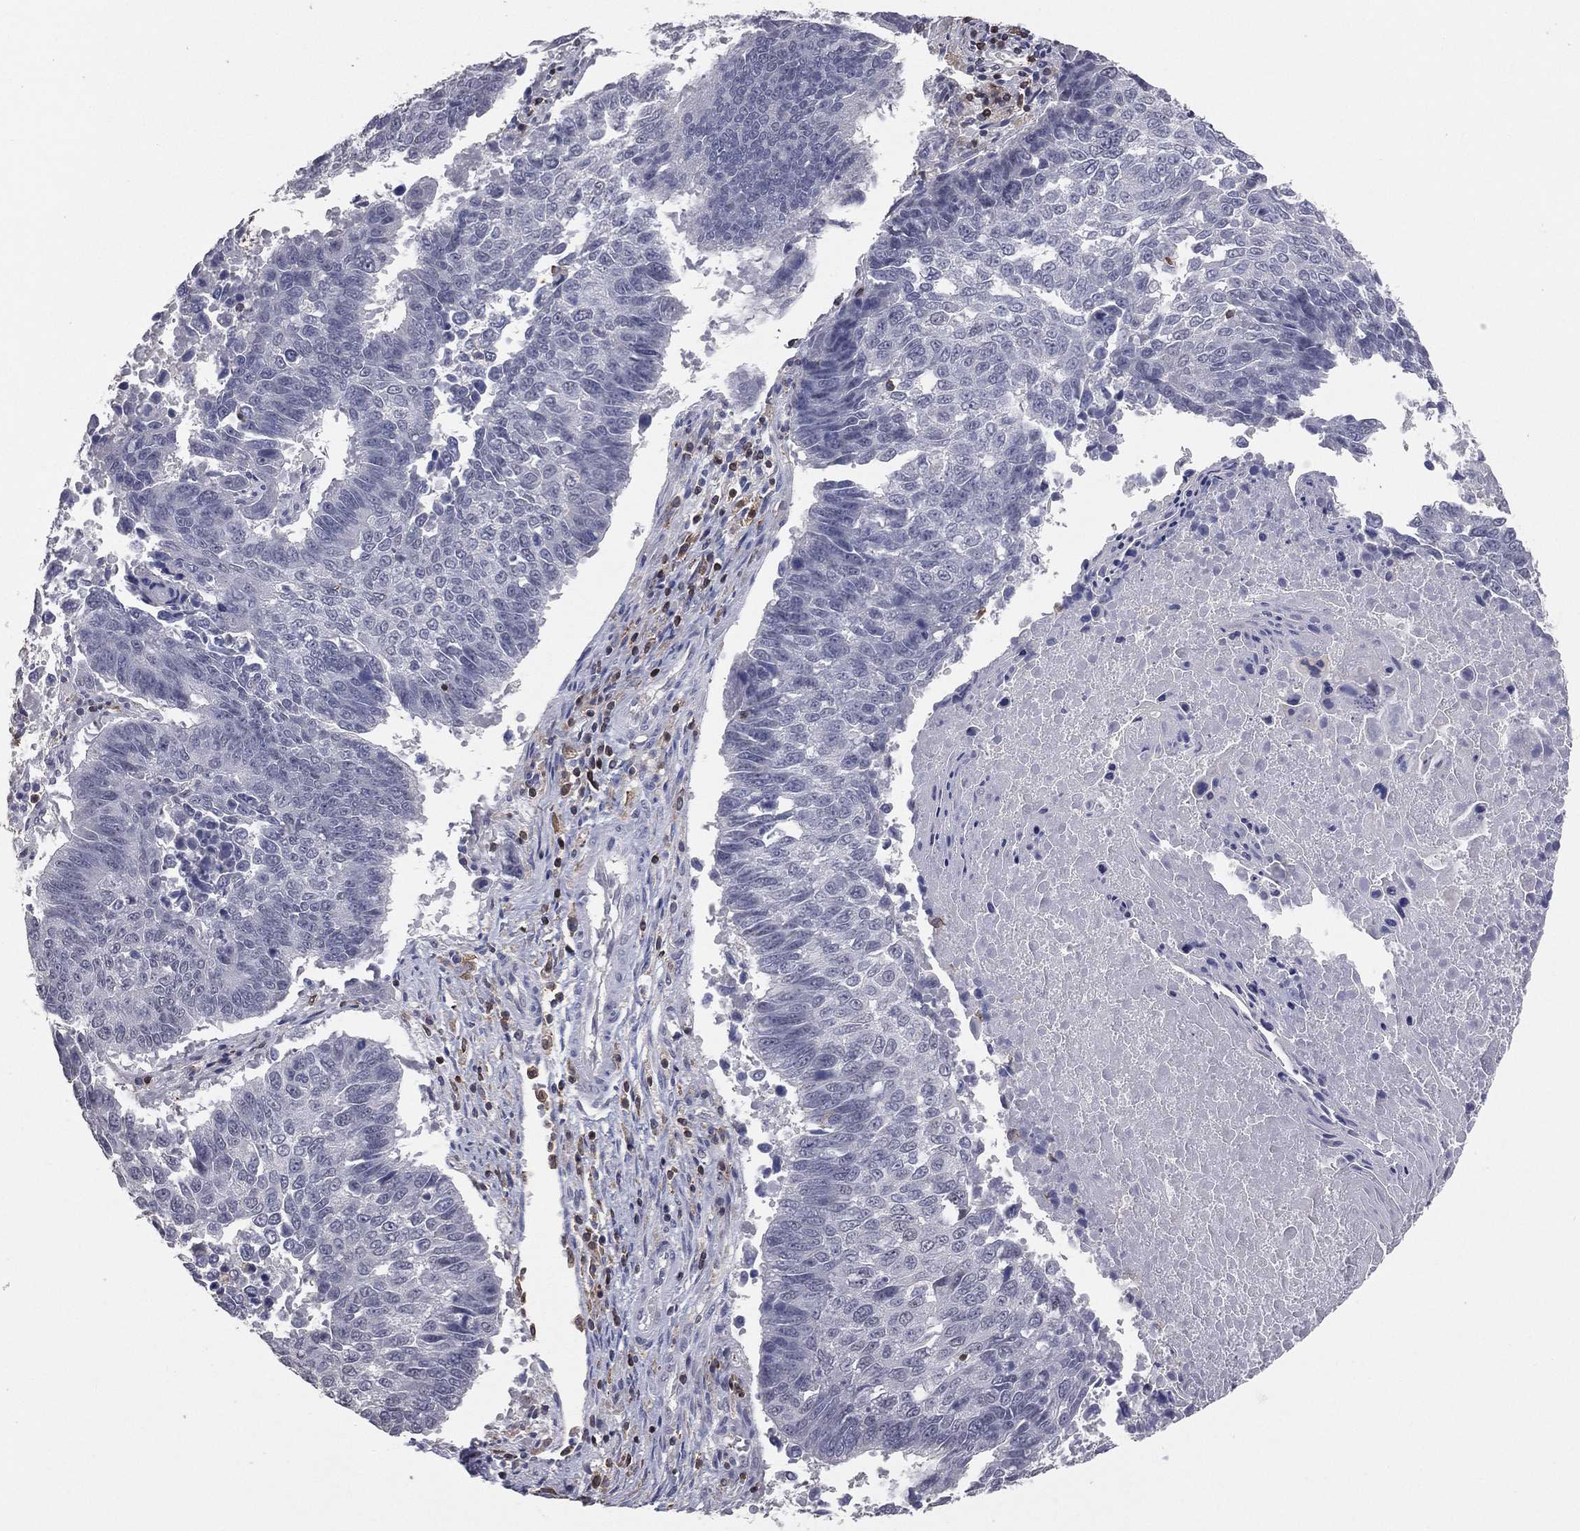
{"staining": {"intensity": "negative", "quantity": "none", "location": "none"}, "tissue": "lung cancer", "cell_type": "Tumor cells", "image_type": "cancer", "snomed": [{"axis": "morphology", "description": "Squamous cell carcinoma, NOS"}, {"axis": "topography", "description": "Lung"}], "caption": "Immunohistochemical staining of lung squamous cell carcinoma displays no significant positivity in tumor cells.", "gene": "PSTPIP1", "patient": {"sex": "male", "age": 73}}